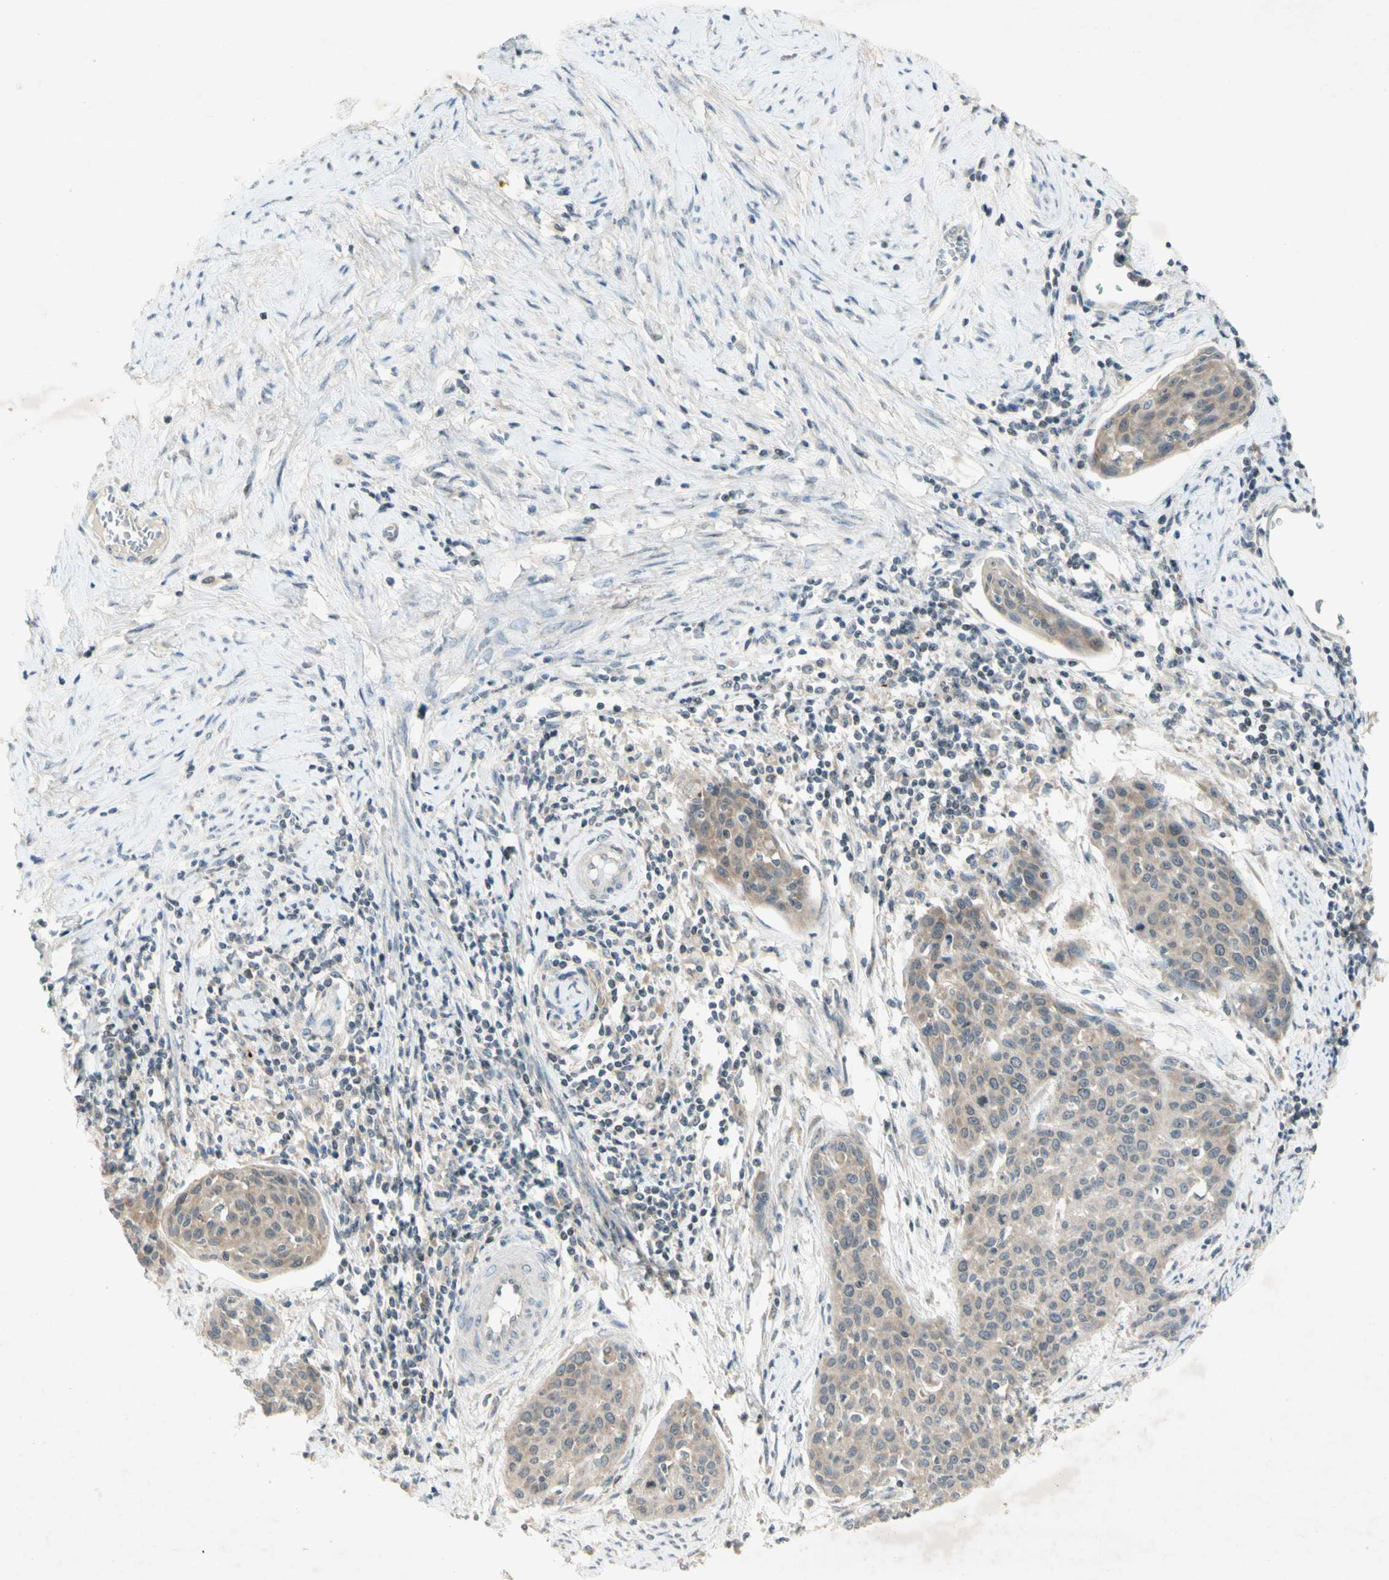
{"staining": {"intensity": "weak", "quantity": ">75%", "location": "cytoplasmic/membranous"}, "tissue": "cervical cancer", "cell_type": "Tumor cells", "image_type": "cancer", "snomed": [{"axis": "morphology", "description": "Squamous cell carcinoma, NOS"}, {"axis": "topography", "description": "Cervix"}], "caption": "Immunohistochemical staining of human cervical cancer reveals low levels of weak cytoplasmic/membranous expression in approximately >75% of tumor cells.", "gene": "ETF1", "patient": {"sex": "female", "age": 38}}